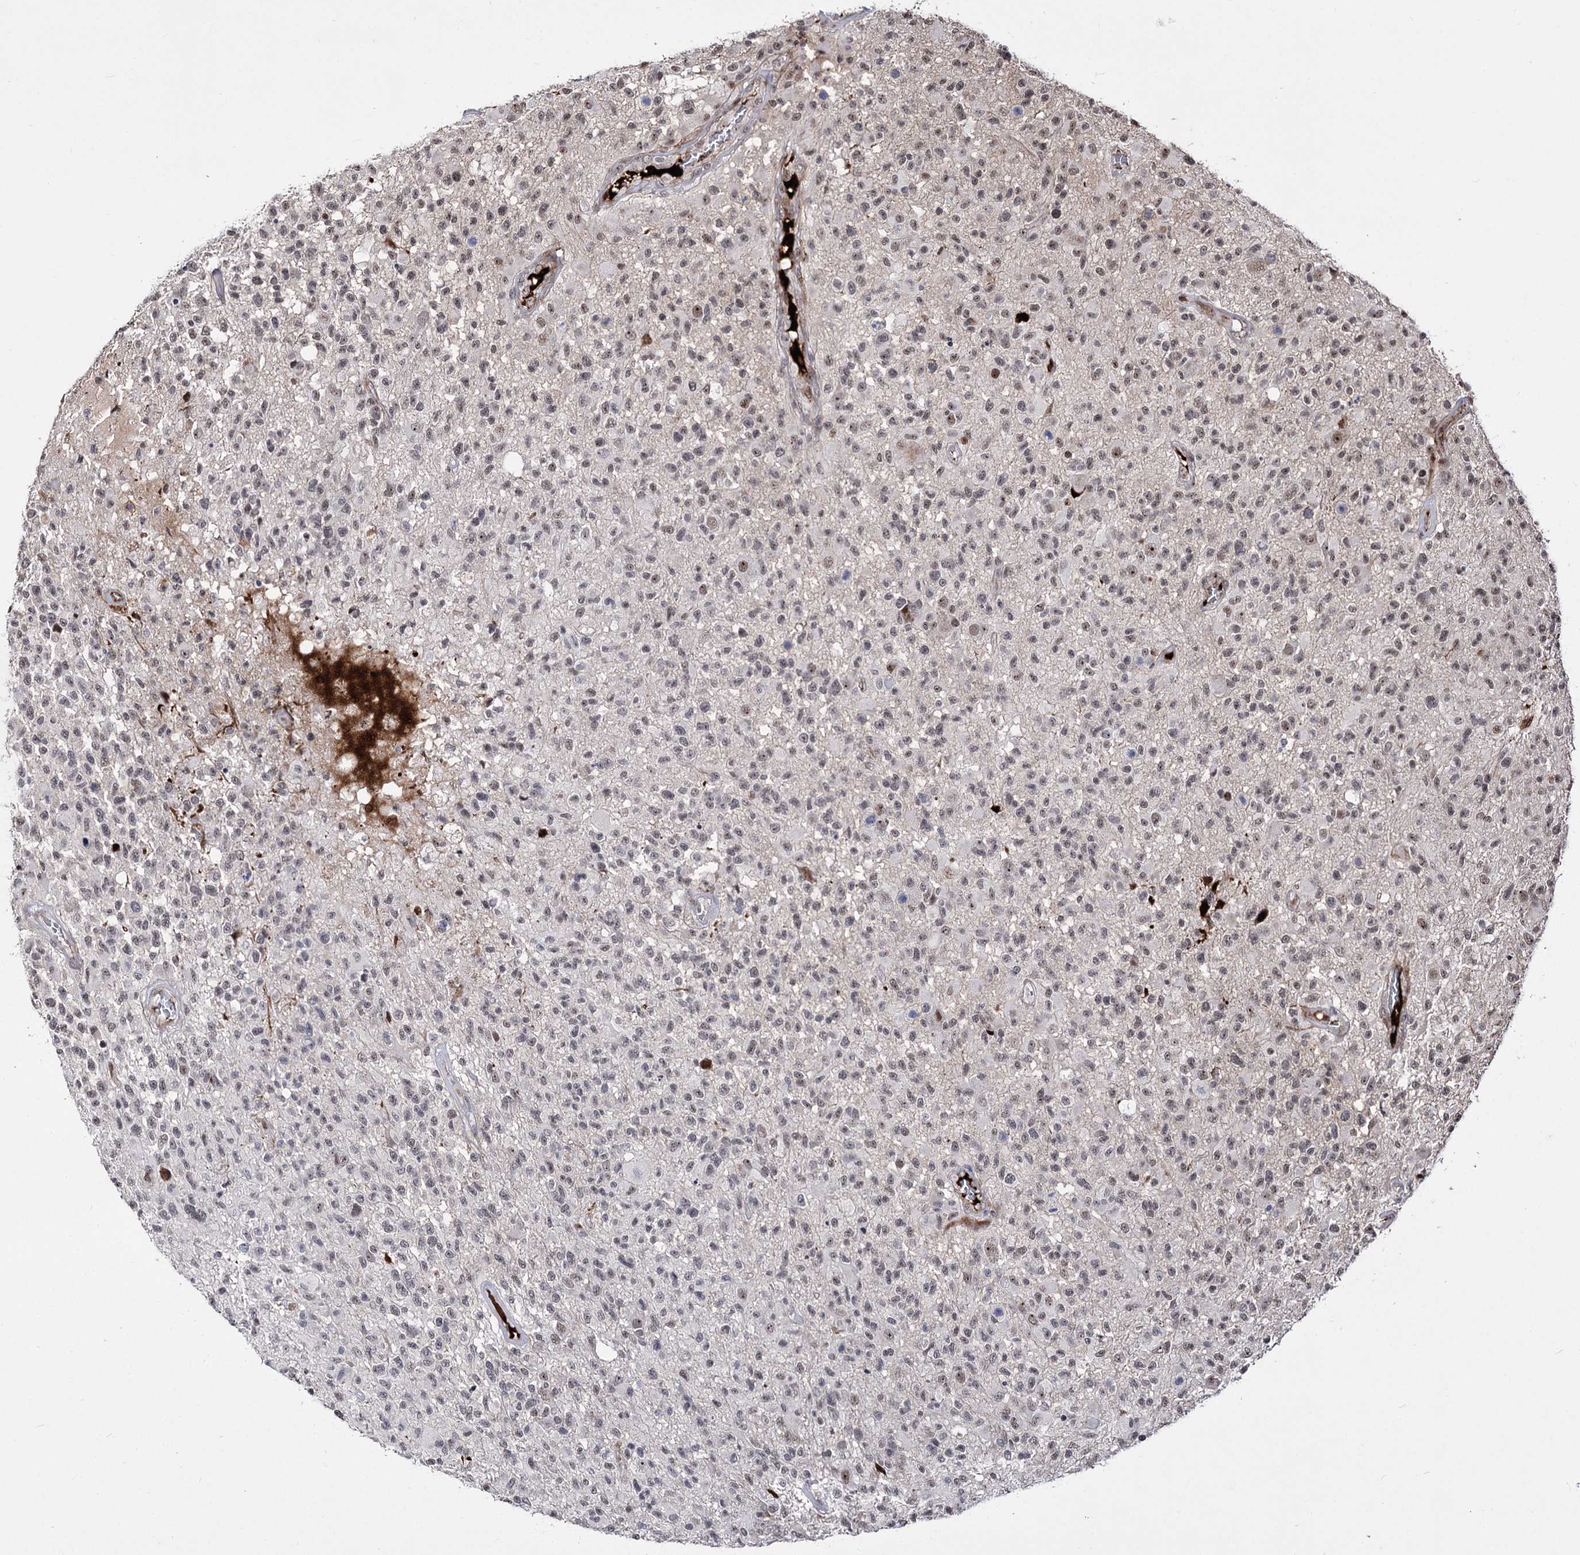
{"staining": {"intensity": "weak", "quantity": "25%-75%", "location": "nuclear"}, "tissue": "glioma", "cell_type": "Tumor cells", "image_type": "cancer", "snomed": [{"axis": "morphology", "description": "Glioma, malignant, High grade"}, {"axis": "morphology", "description": "Glioblastoma, NOS"}, {"axis": "topography", "description": "Brain"}], "caption": "IHC (DAB) staining of glioma shows weak nuclear protein staining in approximately 25%-75% of tumor cells. (IHC, brightfield microscopy, high magnification).", "gene": "STOX1", "patient": {"sex": "male", "age": 60}}